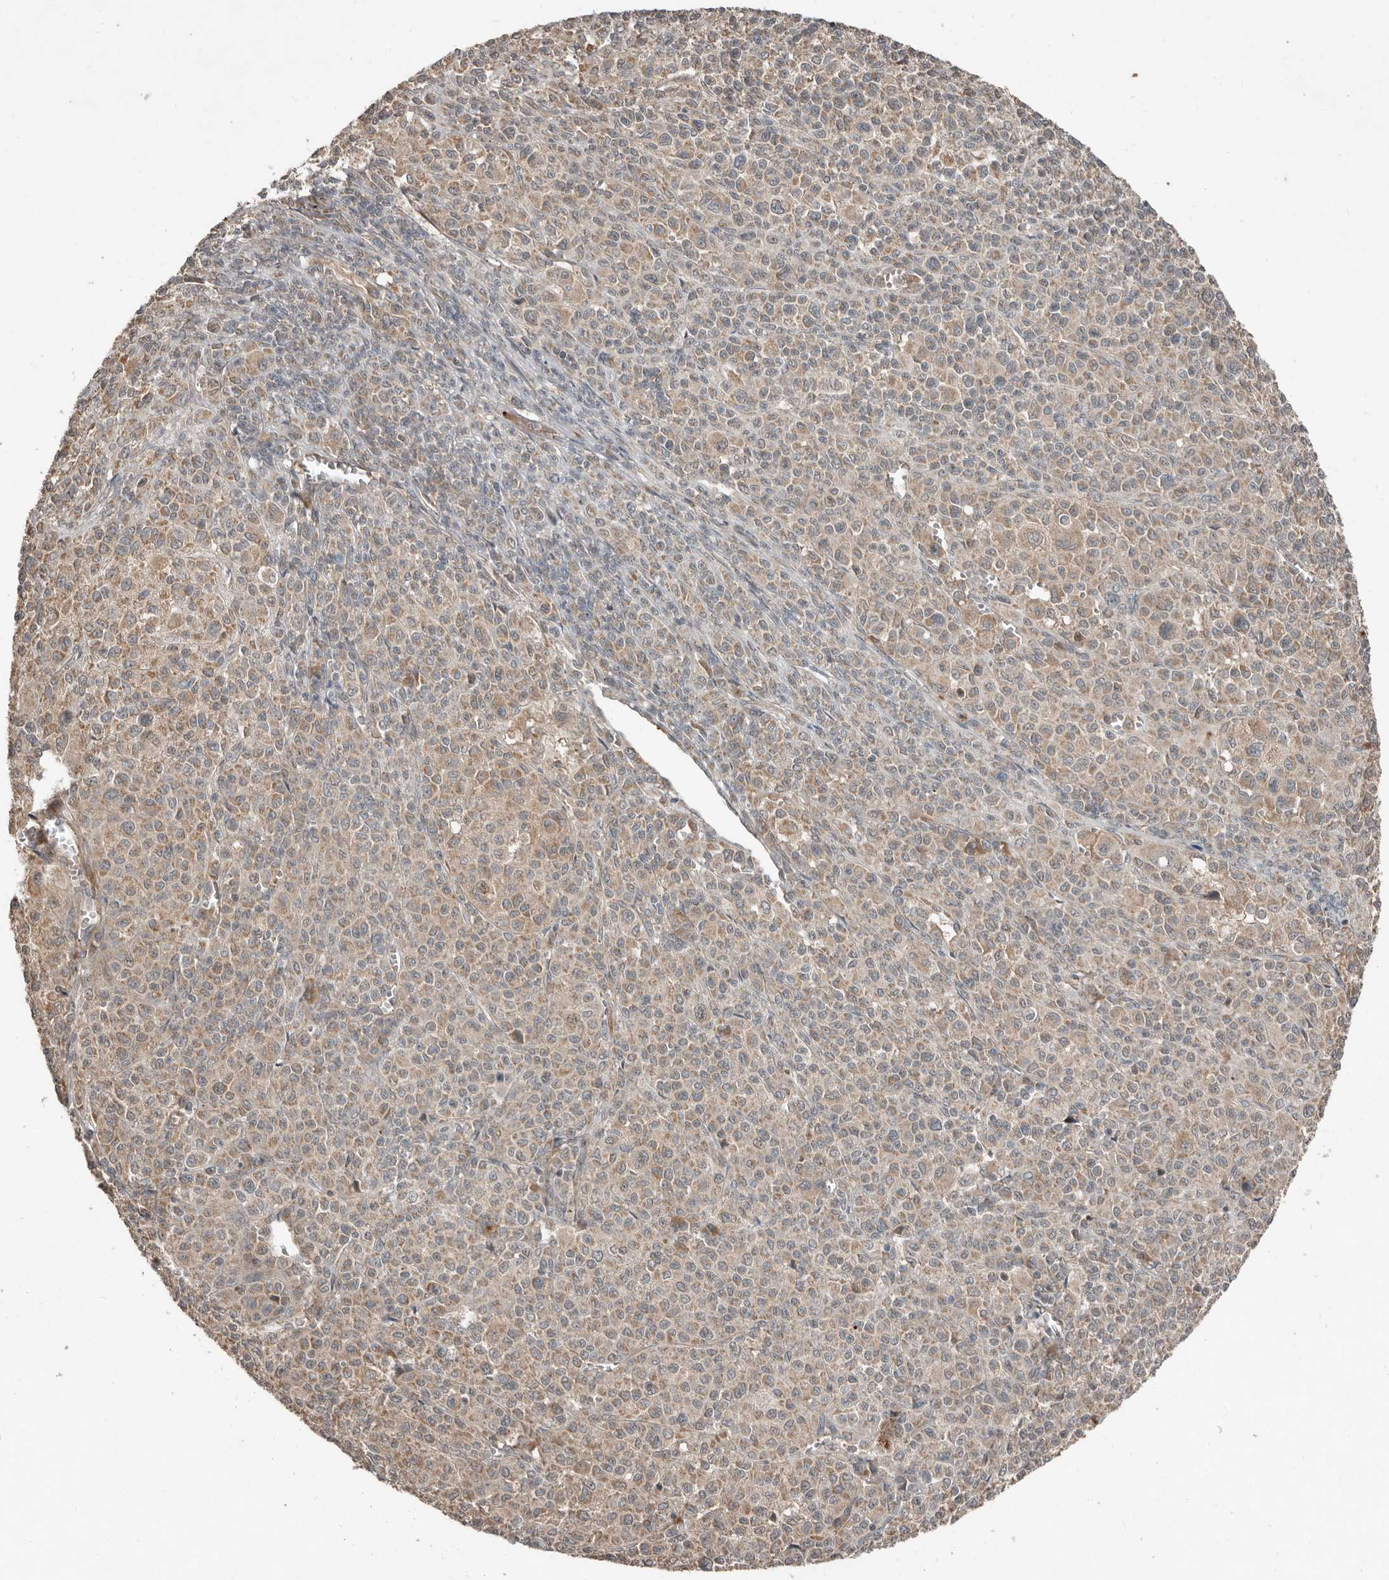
{"staining": {"intensity": "weak", "quantity": "25%-75%", "location": "cytoplasmic/membranous"}, "tissue": "melanoma", "cell_type": "Tumor cells", "image_type": "cancer", "snomed": [{"axis": "morphology", "description": "Malignant melanoma, Metastatic site"}, {"axis": "topography", "description": "Skin"}], "caption": "Tumor cells reveal low levels of weak cytoplasmic/membranous staining in about 25%-75% of cells in human melanoma.", "gene": "SLC6A7", "patient": {"sex": "female", "age": 74}}